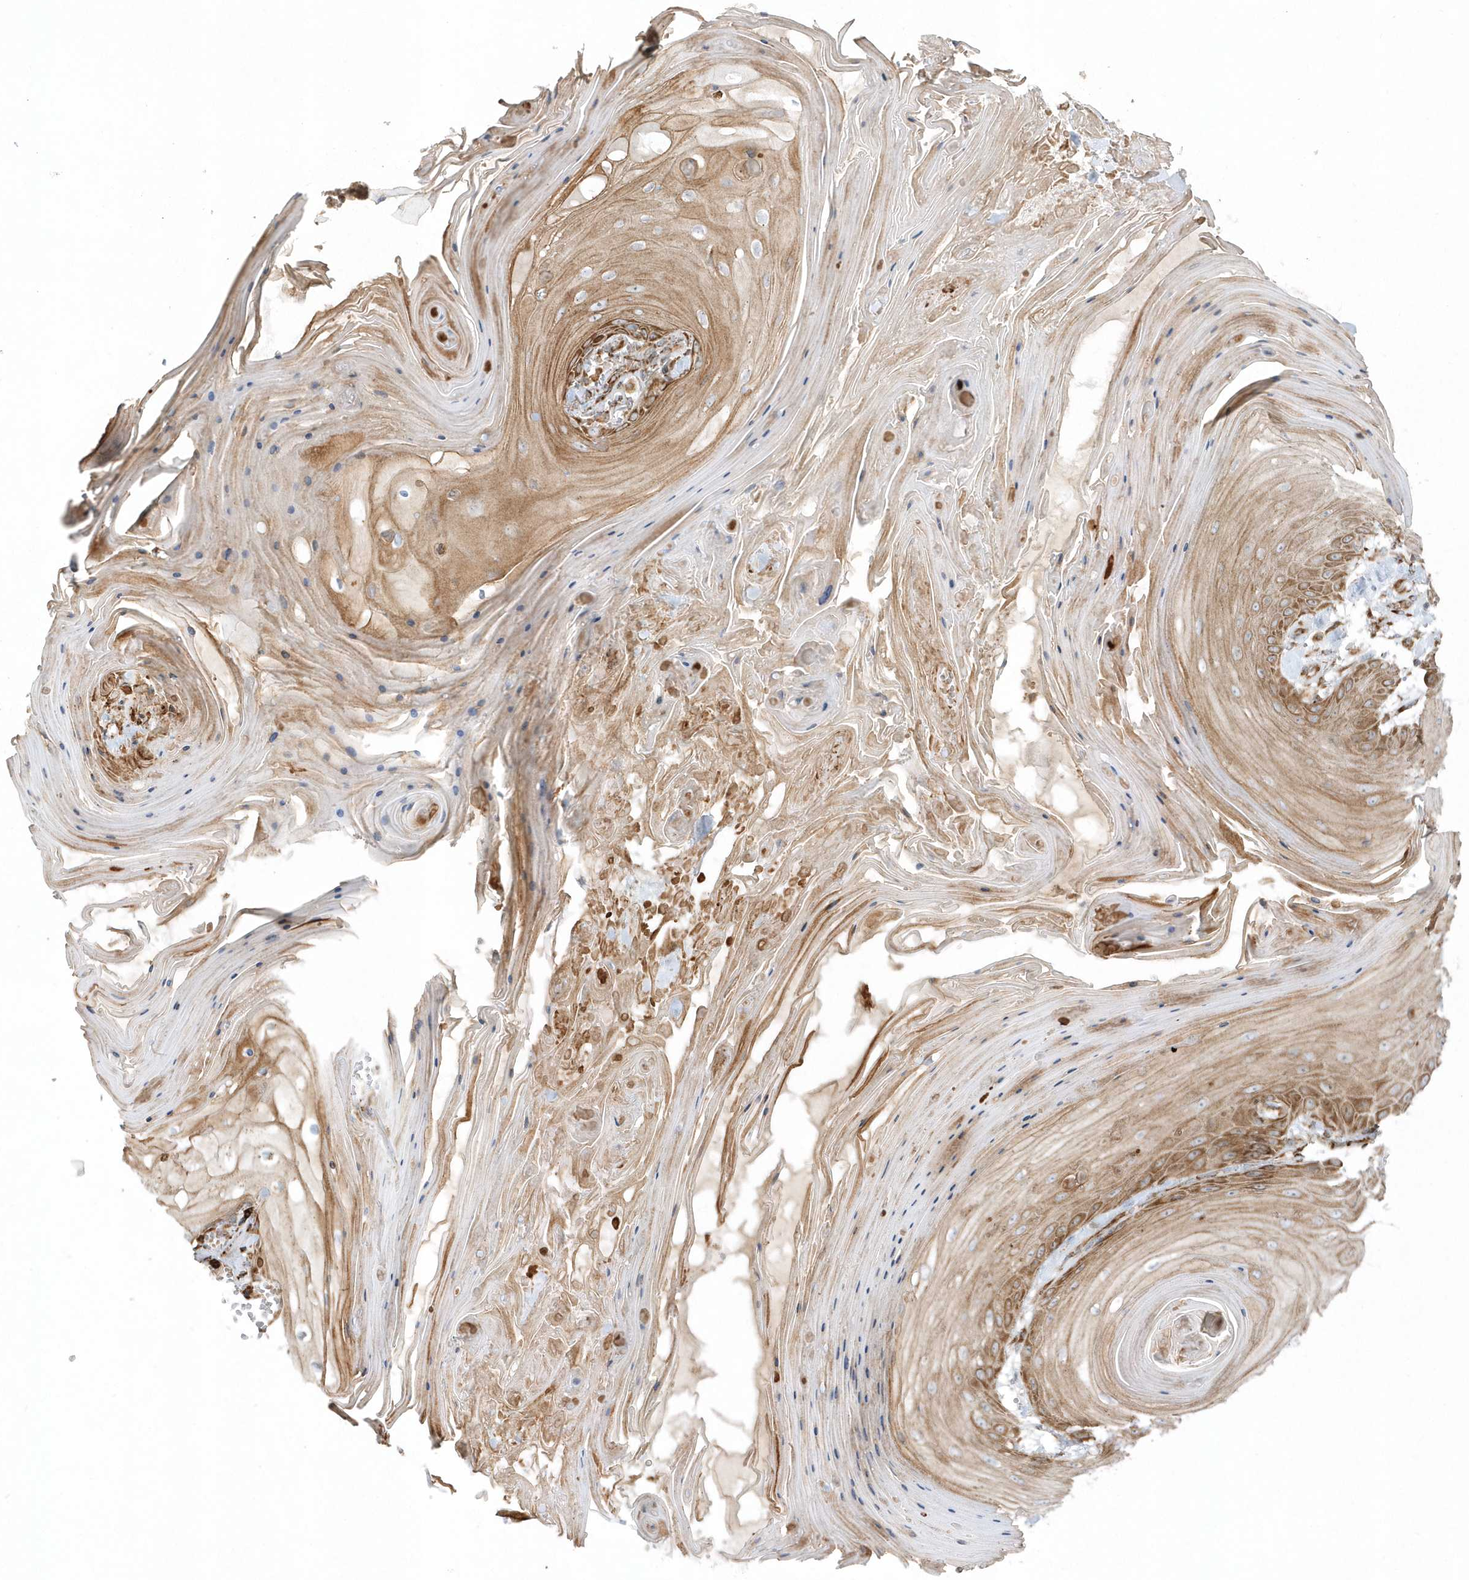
{"staining": {"intensity": "moderate", "quantity": ">75%", "location": "cytoplasmic/membranous"}, "tissue": "skin cancer", "cell_type": "Tumor cells", "image_type": "cancer", "snomed": [{"axis": "morphology", "description": "Squamous cell carcinoma, NOS"}, {"axis": "topography", "description": "Skin"}], "caption": "This histopathology image displays skin cancer stained with IHC to label a protein in brown. The cytoplasmic/membranous of tumor cells show moderate positivity for the protein. Nuclei are counter-stained blue.", "gene": "SH3BP2", "patient": {"sex": "male", "age": 74}}